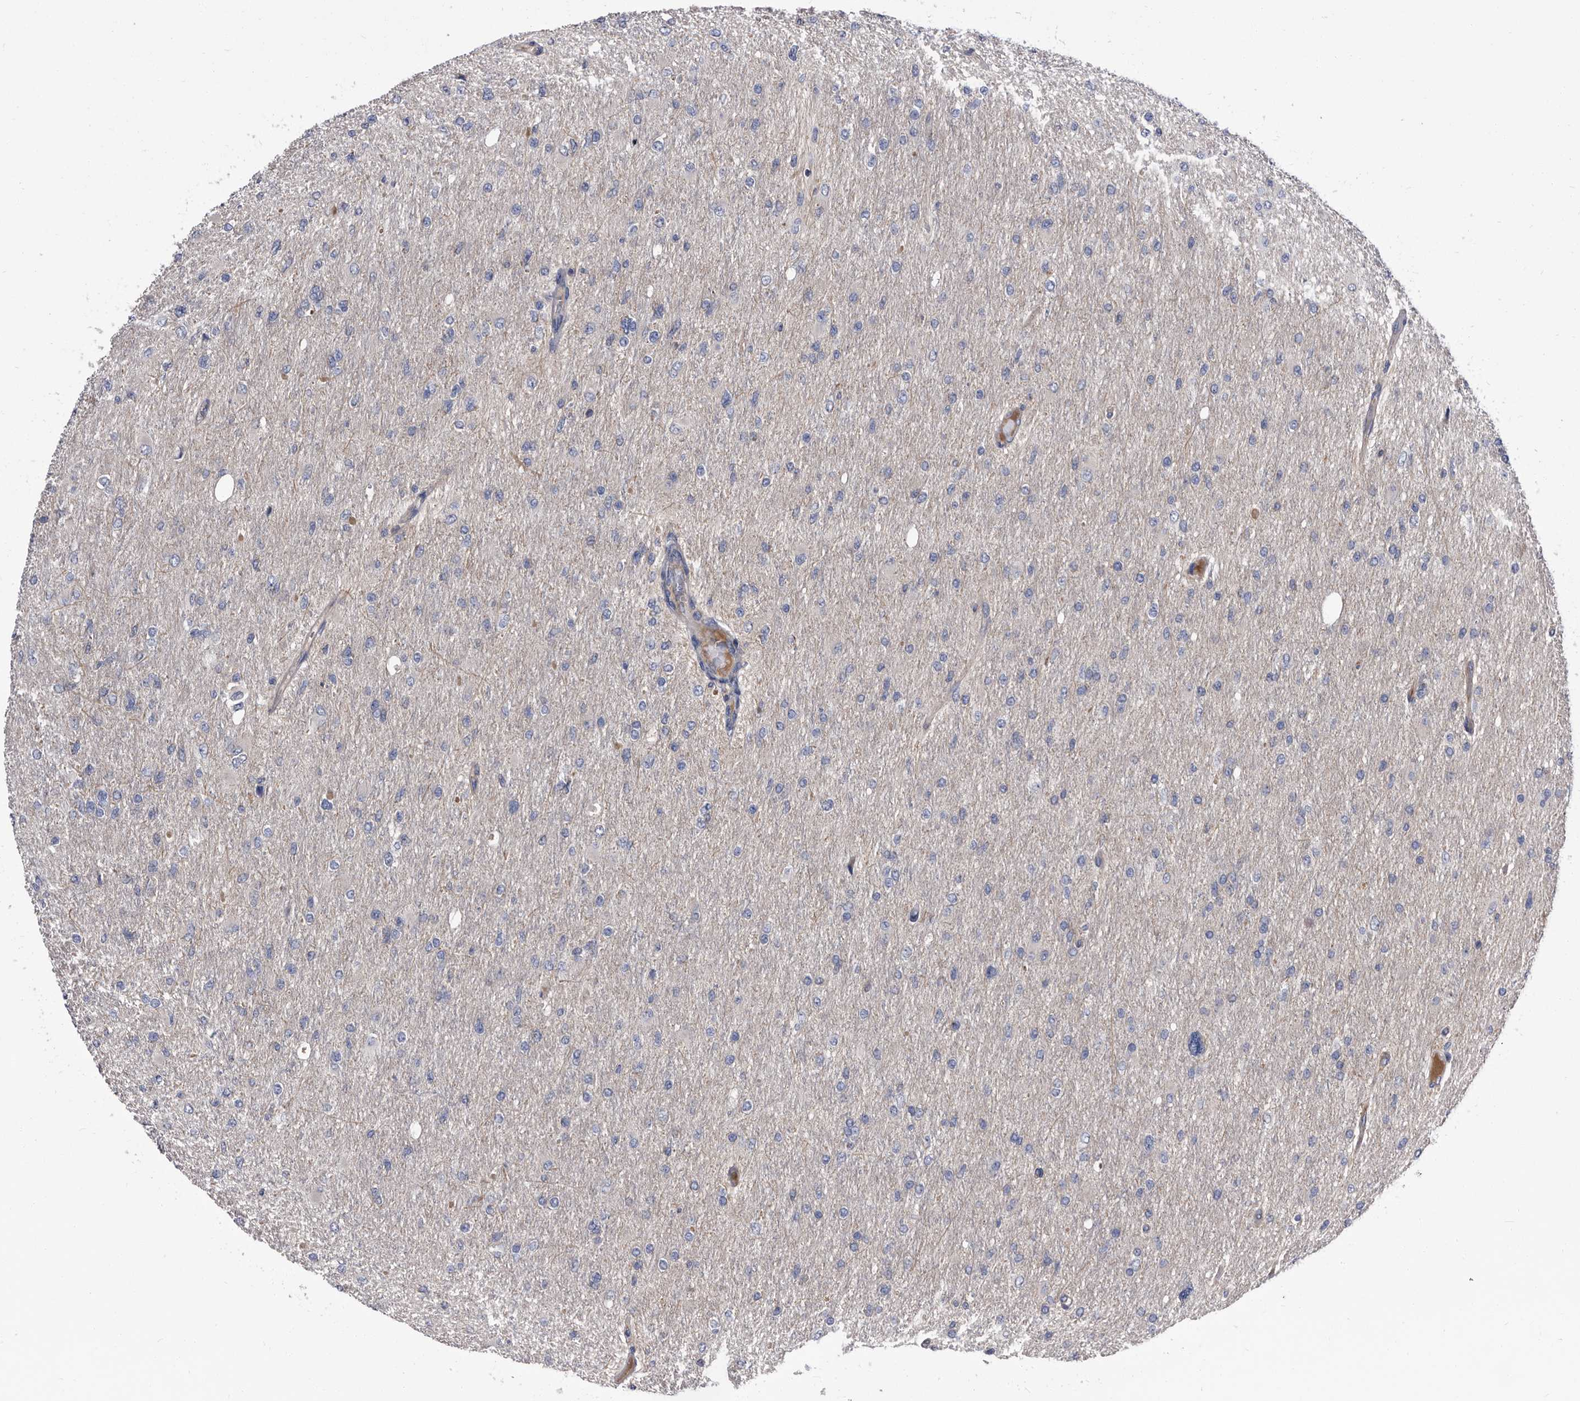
{"staining": {"intensity": "negative", "quantity": "none", "location": "none"}, "tissue": "glioma", "cell_type": "Tumor cells", "image_type": "cancer", "snomed": [{"axis": "morphology", "description": "Glioma, malignant, High grade"}, {"axis": "topography", "description": "Cerebral cortex"}], "caption": "High magnification brightfield microscopy of glioma stained with DAB (brown) and counterstained with hematoxylin (blue): tumor cells show no significant staining.", "gene": "DTNBP1", "patient": {"sex": "female", "age": 36}}